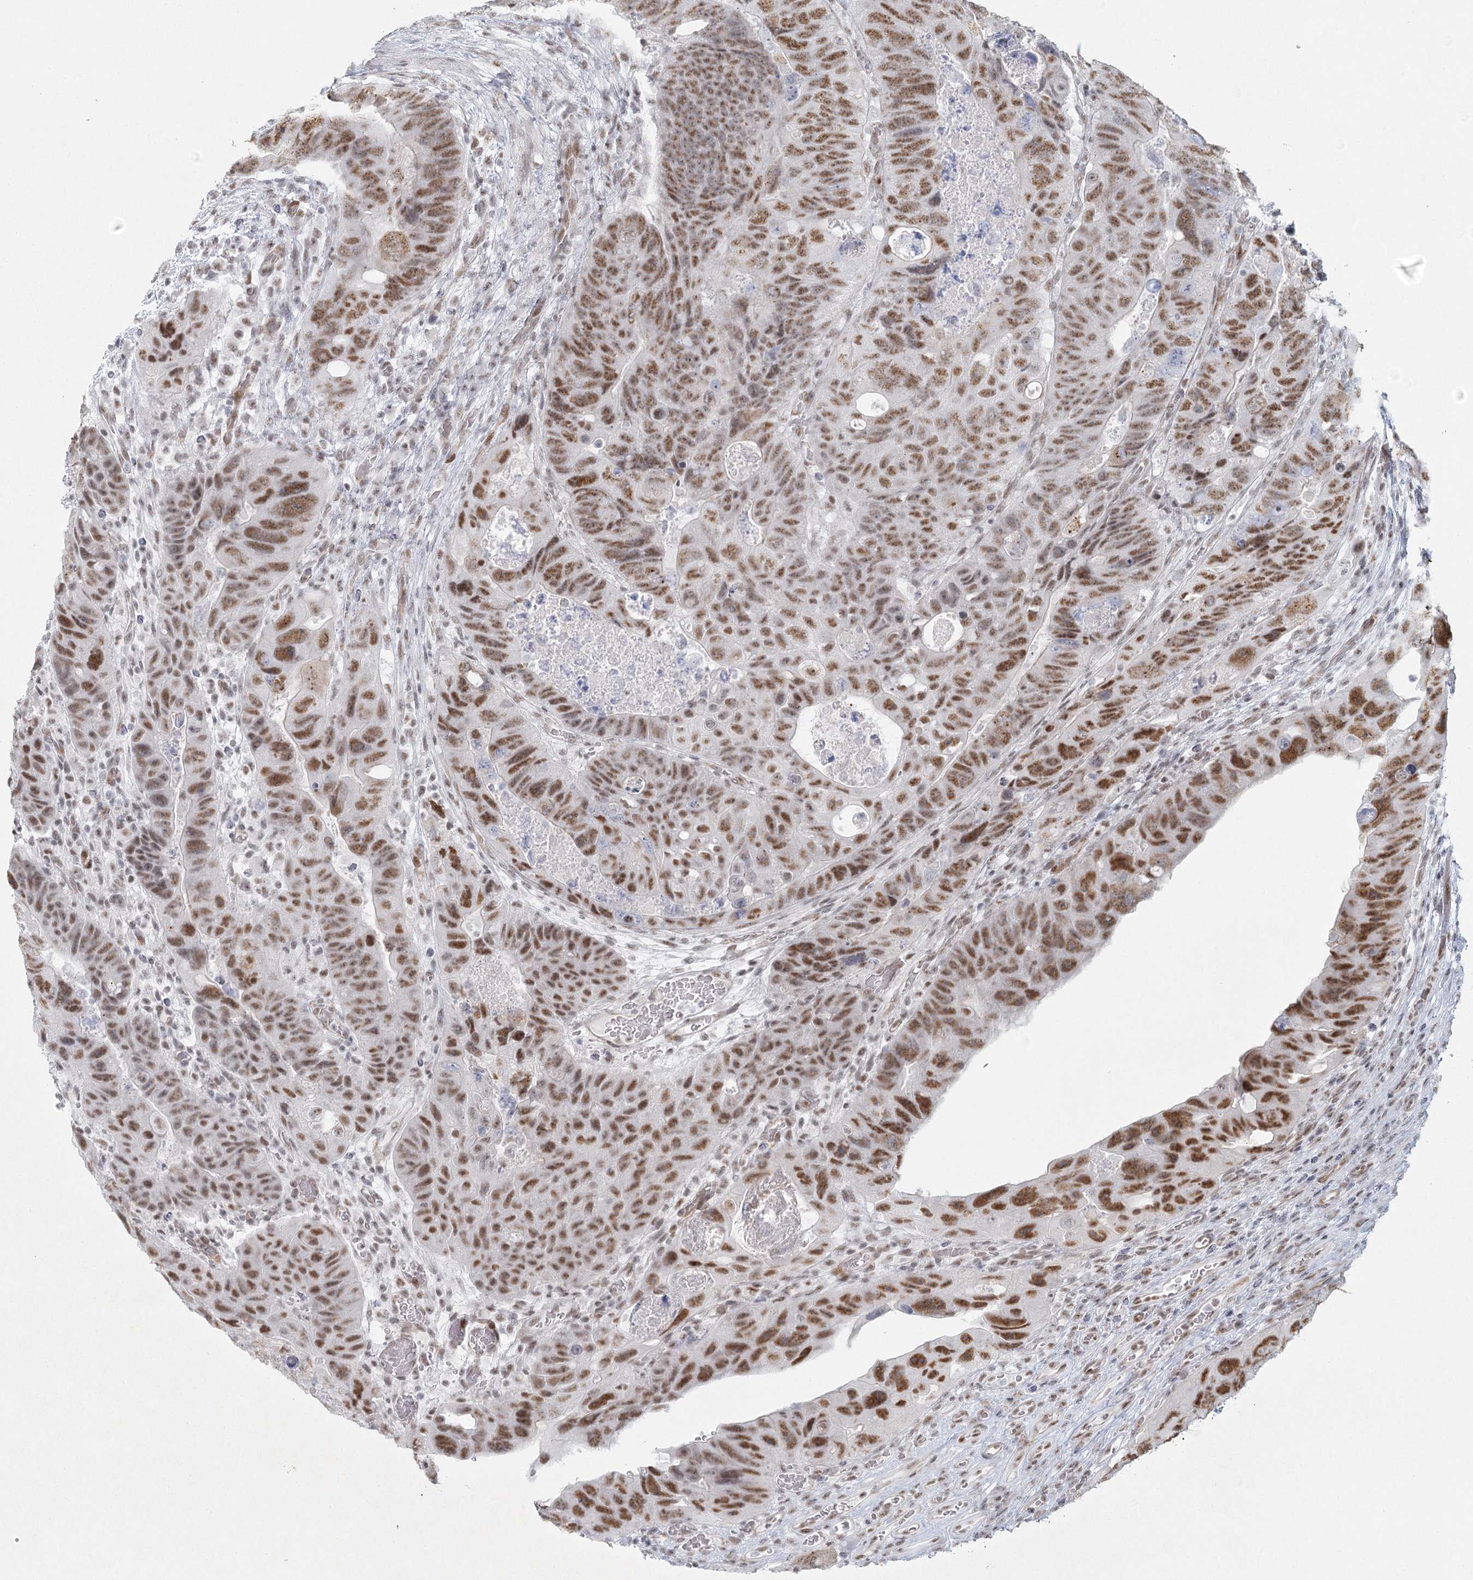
{"staining": {"intensity": "strong", "quantity": ">75%", "location": "nuclear"}, "tissue": "colorectal cancer", "cell_type": "Tumor cells", "image_type": "cancer", "snomed": [{"axis": "morphology", "description": "Adenocarcinoma, NOS"}, {"axis": "topography", "description": "Rectum"}], "caption": "A photomicrograph of human adenocarcinoma (colorectal) stained for a protein reveals strong nuclear brown staining in tumor cells.", "gene": "U2SURP", "patient": {"sex": "male", "age": 59}}